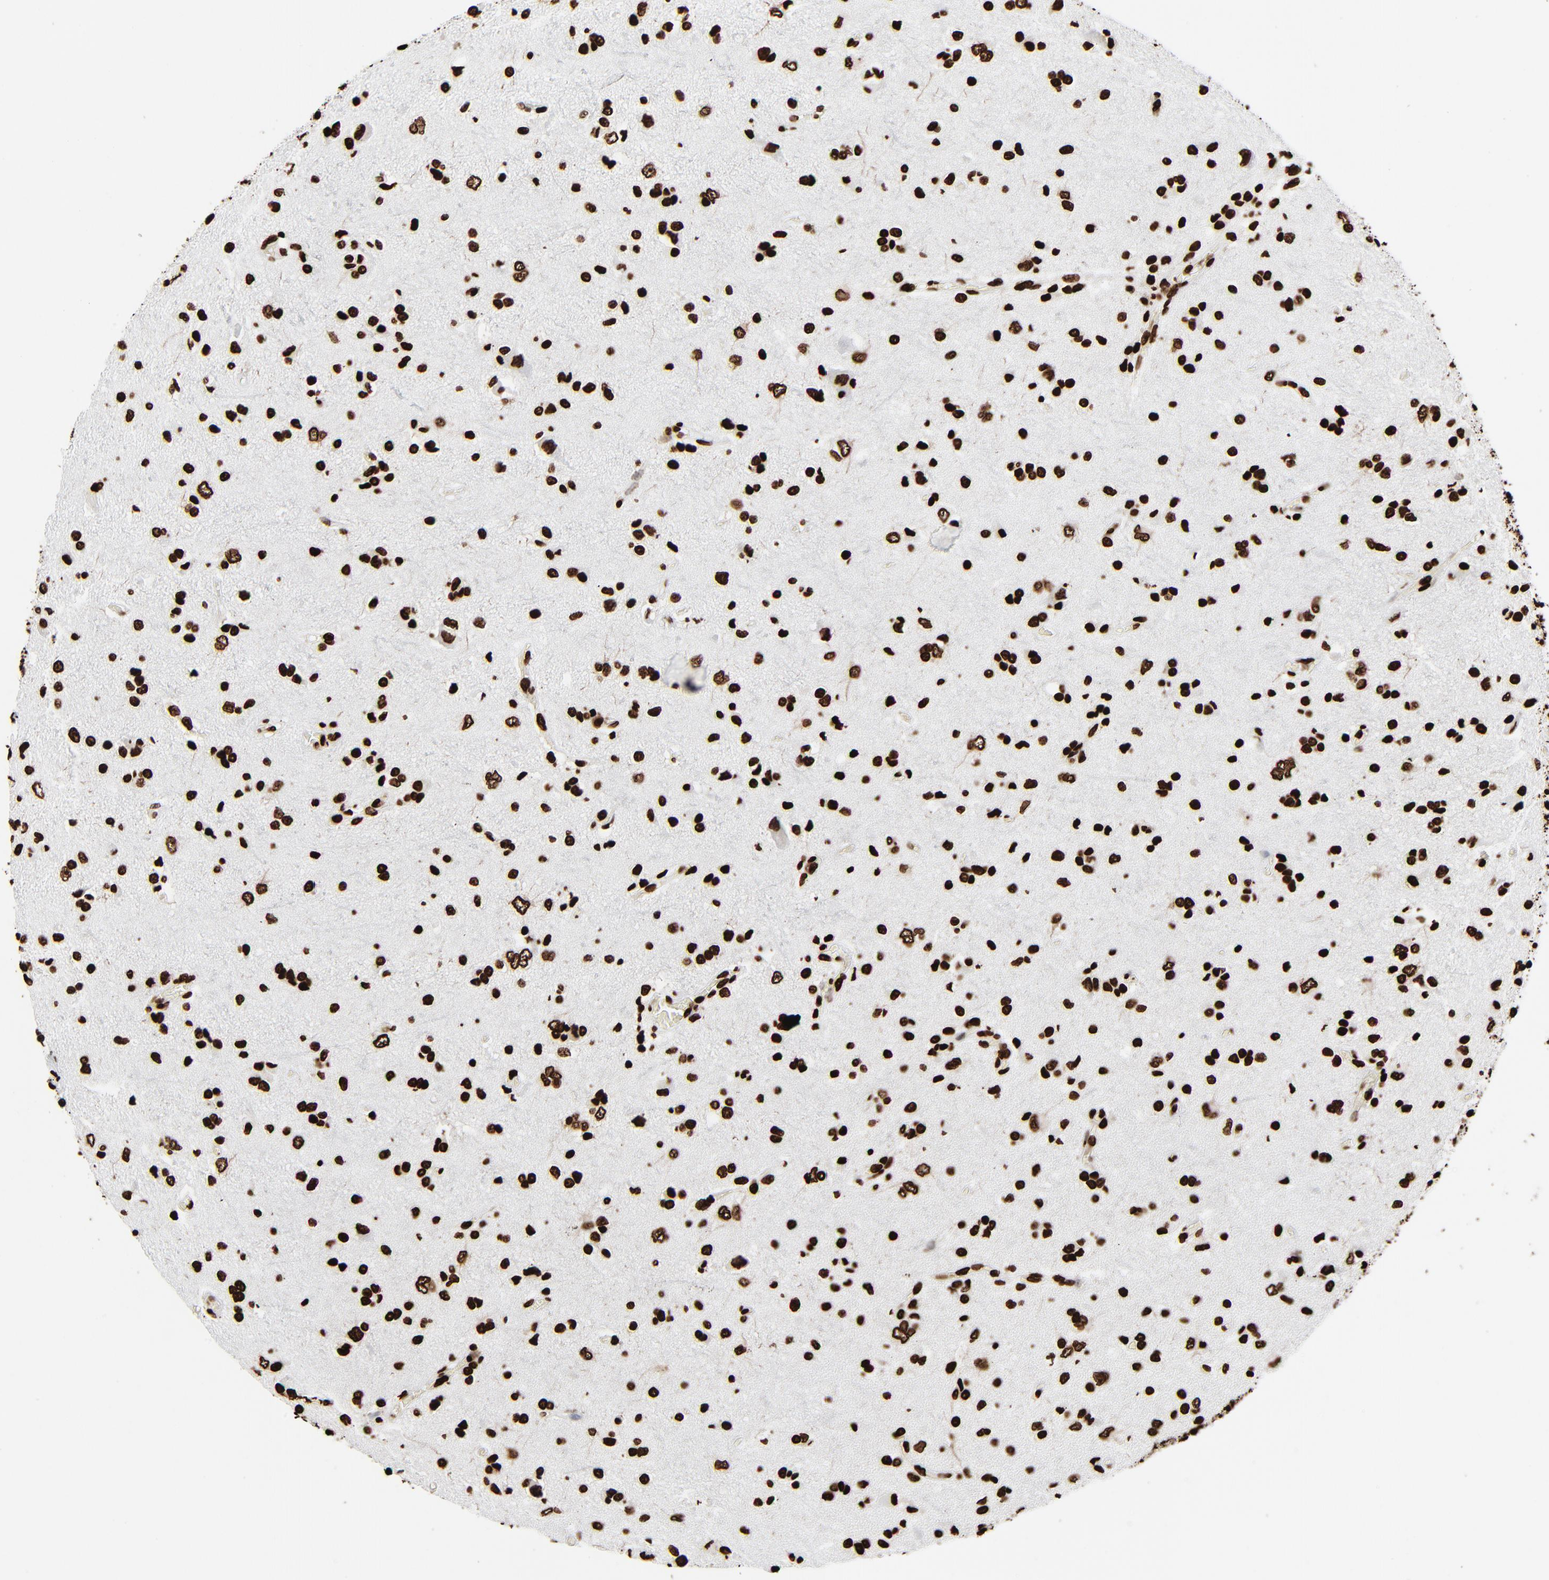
{"staining": {"intensity": "strong", "quantity": ">75%", "location": "nuclear"}, "tissue": "glioma", "cell_type": "Tumor cells", "image_type": "cancer", "snomed": [{"axis": "morphology", "description": "Glioma, malignant, High grade"}, {"axis": "topography", "description": "Brain"}], "caption": "Immunohistochemistry (IHC) of glioma shows high levels of strong nuclear positivity in approximately >75% of tumor cells.", "gene": "H3-4", "patient": {"sex": "male", "age": 47}}